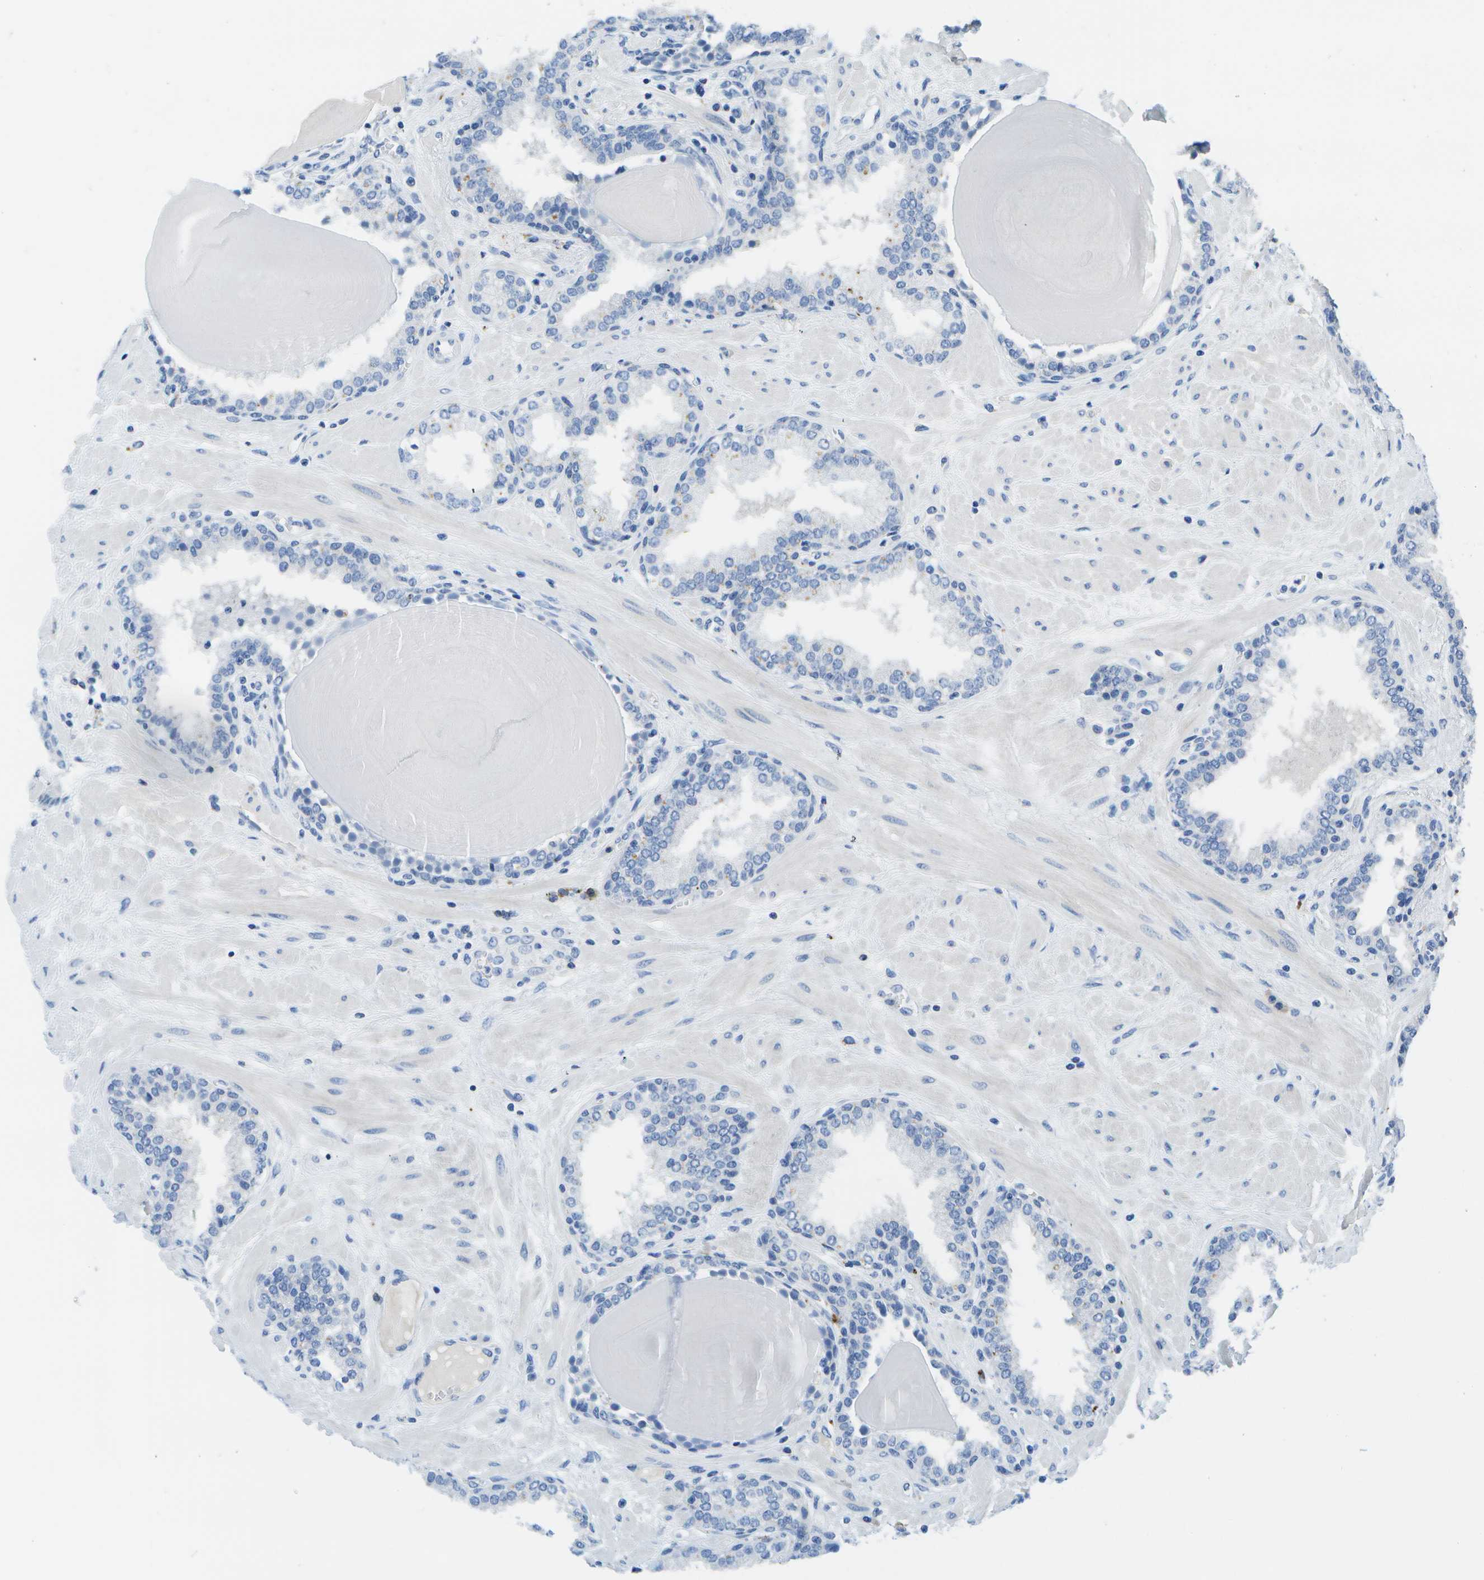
{"staining": {"intensity": "negative", "quantity": "none", "location": "none"}, "tissue": "prostate", "cell_type": "Glandular cells", "image_type": "normal", "snomed": [{"axis": "morphology", "description": "Normal tissue, NOS"}, {"axis": "topography", "description": "Prostate"}], "caption": "The photomicrograph displays no staining of glandular cells in normal prostate. Brightfield microscopy of immunohistochemistry (IHC) stained with DAB (brown) and hematoxylin (blue), captured at high magnification.", "gene": "MS4A1", "patient": {"sex": "male", "age": 51}}